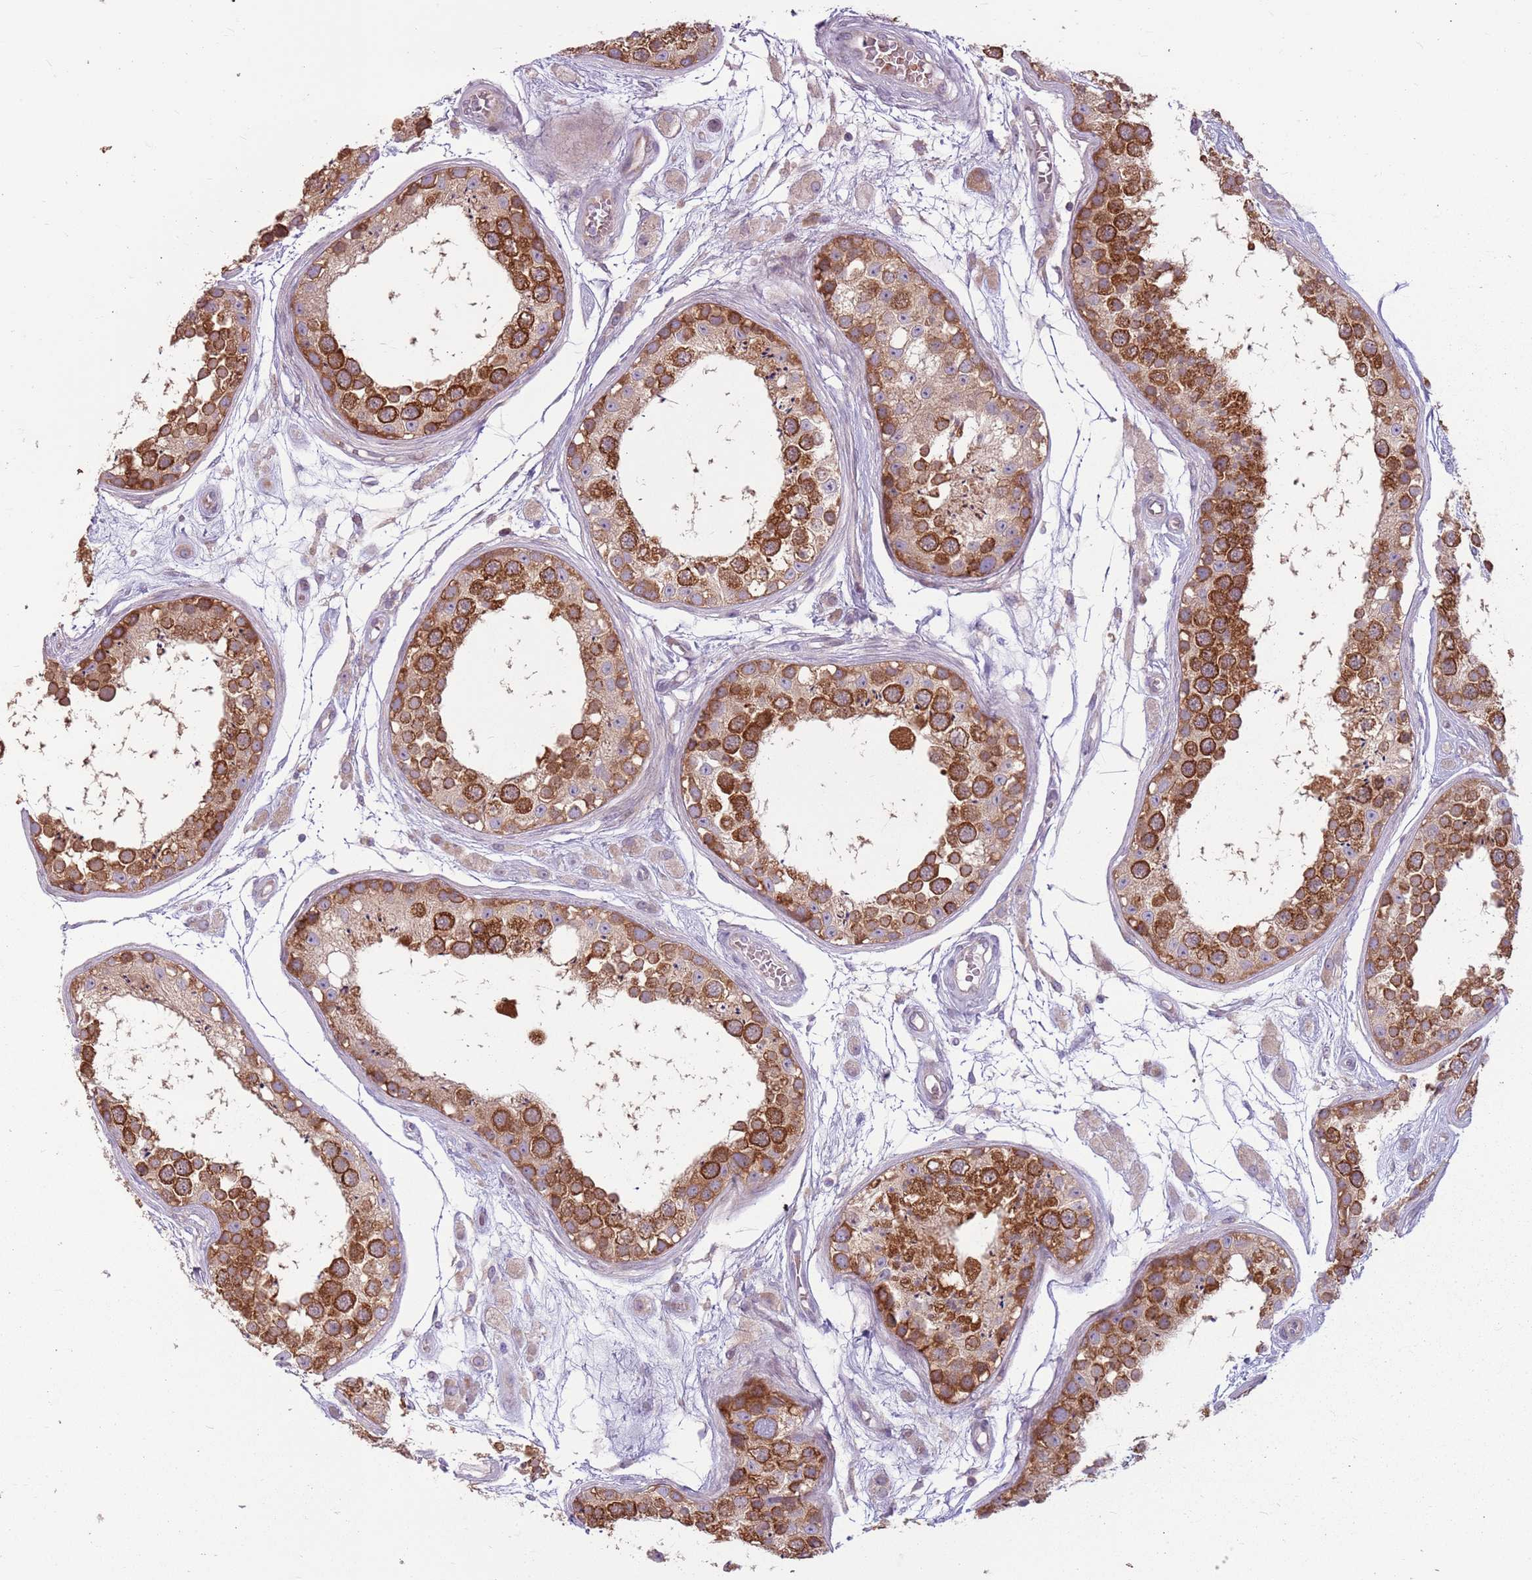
{"staining": {"intensity": "strong", "quantity": ">75%", "location": "cytoplasmic/membranous"}, "tissue": "testis", "cell_type": "Cells in seminiferous ducts", "image_type": "normal", "snomed": [{"axis": "morphology", "description": "Normal tissue, NOS"}, {"axis": "topography", "description": "Testis"}], "caption": "This photomicrograph reveals normal testis stained with immunohistochemistry (IHC) to label a protein in brown. The cytoplasmic/membranous of cells in seminiferous ducts show strong positivity for the protein. Nuclei are counter-stained blue.", "gene": "HSPA14", "patient": {"sex": "male", "age": 25}}